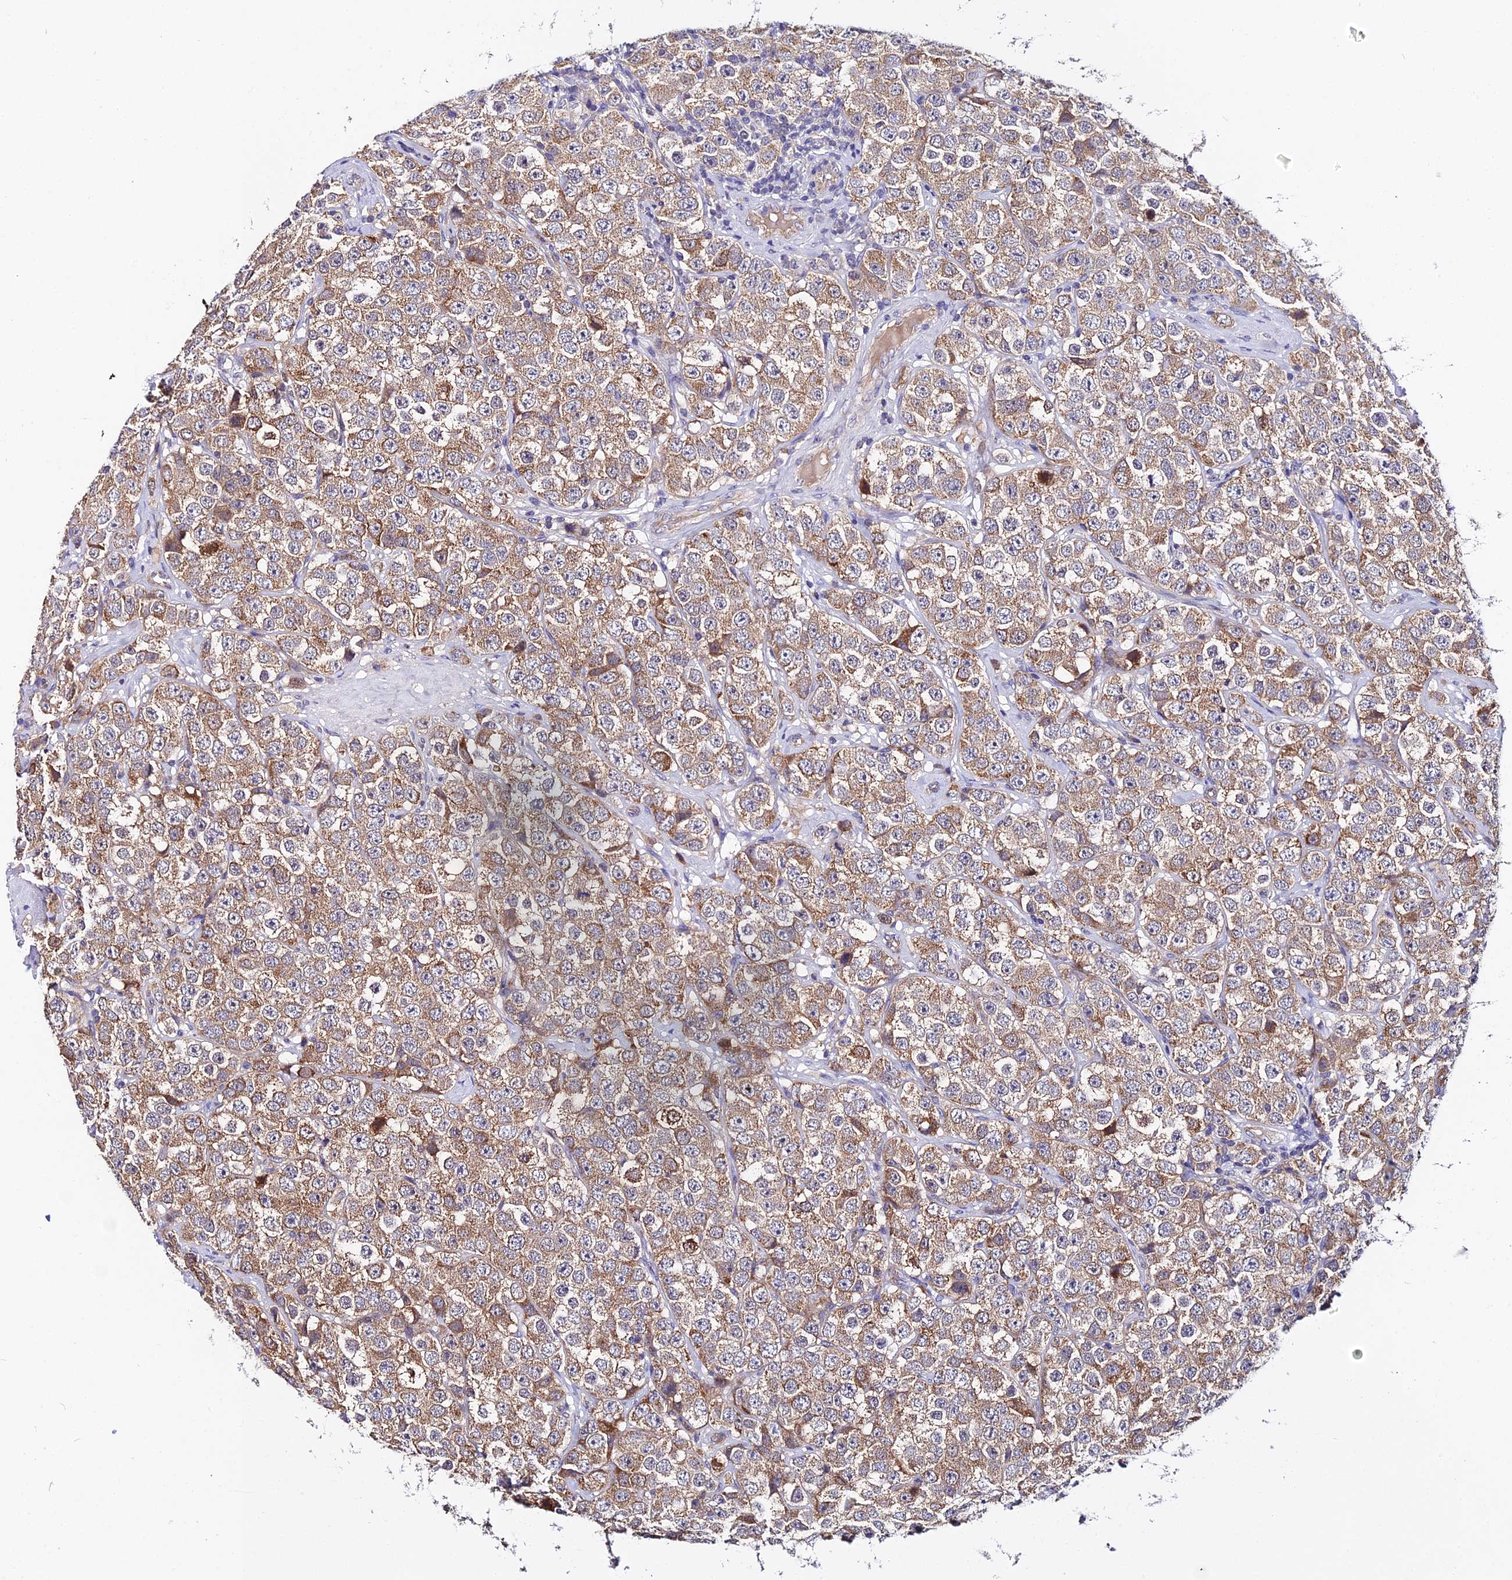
{"staining": {"intensity": "moderate", "quantity": ">75%", "location": "cytoplasmic/membranous"}, "tissue": "testis cancer", "cell_type": "Tumor cells", "image_type": "cancer", "snomed": [{"axis": "morphology", "description": "Seminoma, NOS"}, {"axis": "topography", "description": "Testis"}], "caption": "Human testis cancer stained for a protein (brown) reveals moderate cytoplasmic/membranous positive positivity in approximately >75% of tumor cells.", "gene": "ZBED8", "patient": {"sex": "male", "age": 28}}